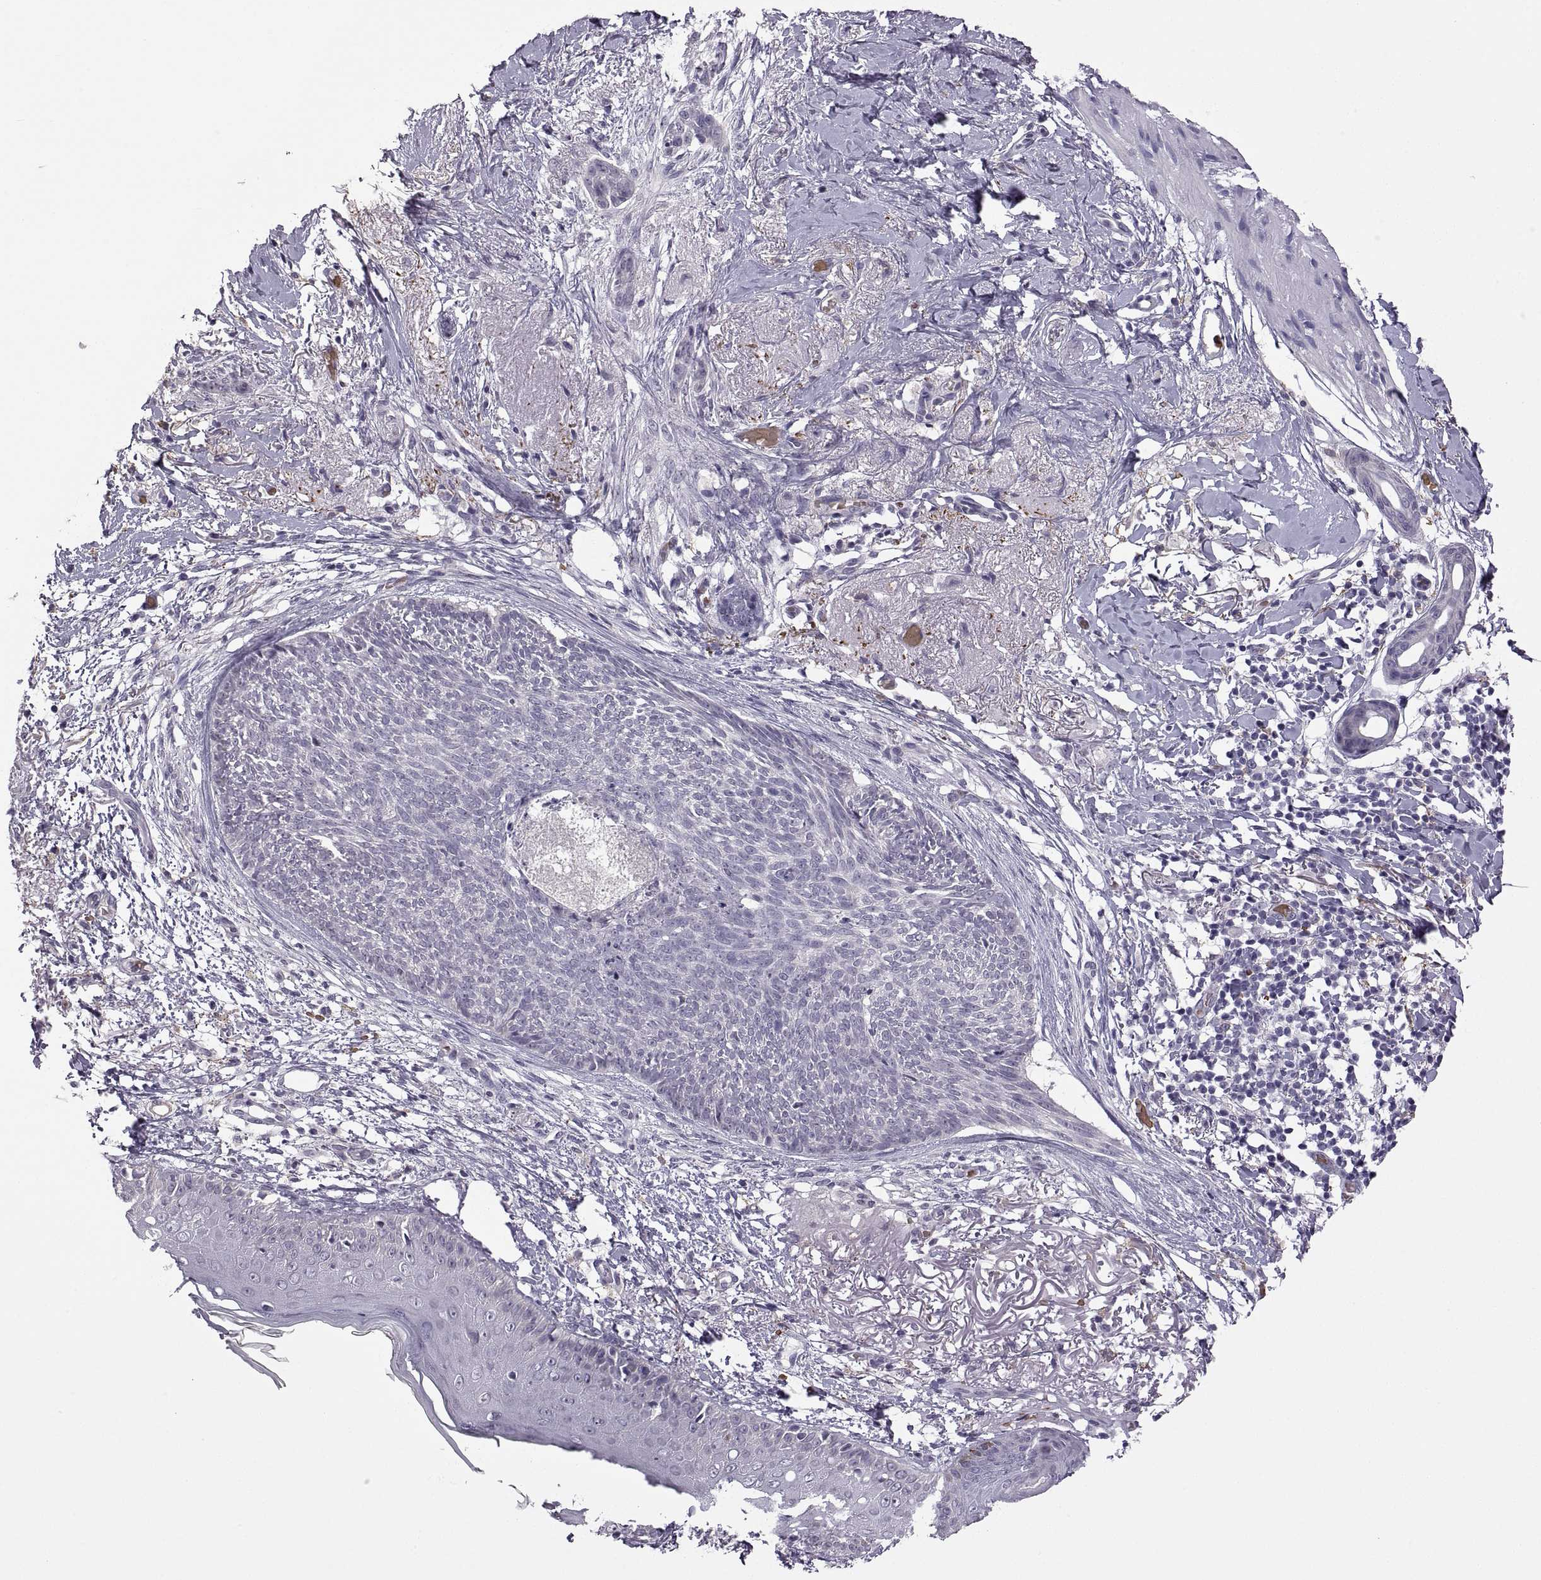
{"staining": {"intensity": "negative", "quantity": "none", "location": "none"}, "tissue": "skin cancer", "cell_type": "Tumor cells", "image_type": "cancer", "snomed": [{"axis": "morphology", "description": "Normal tissue, NOS"}, {"axis": "morphology", "description": "Basal cell carcinoma"}, {"axis": "topography", "description": "Skin"}], "caption": "Protein analysis of skin cancer (basal cell carcinoma) reveals no significant staining in tumor cells.", "gene": "MEIOC", "patient": {"sex": "male", "age": 84}}